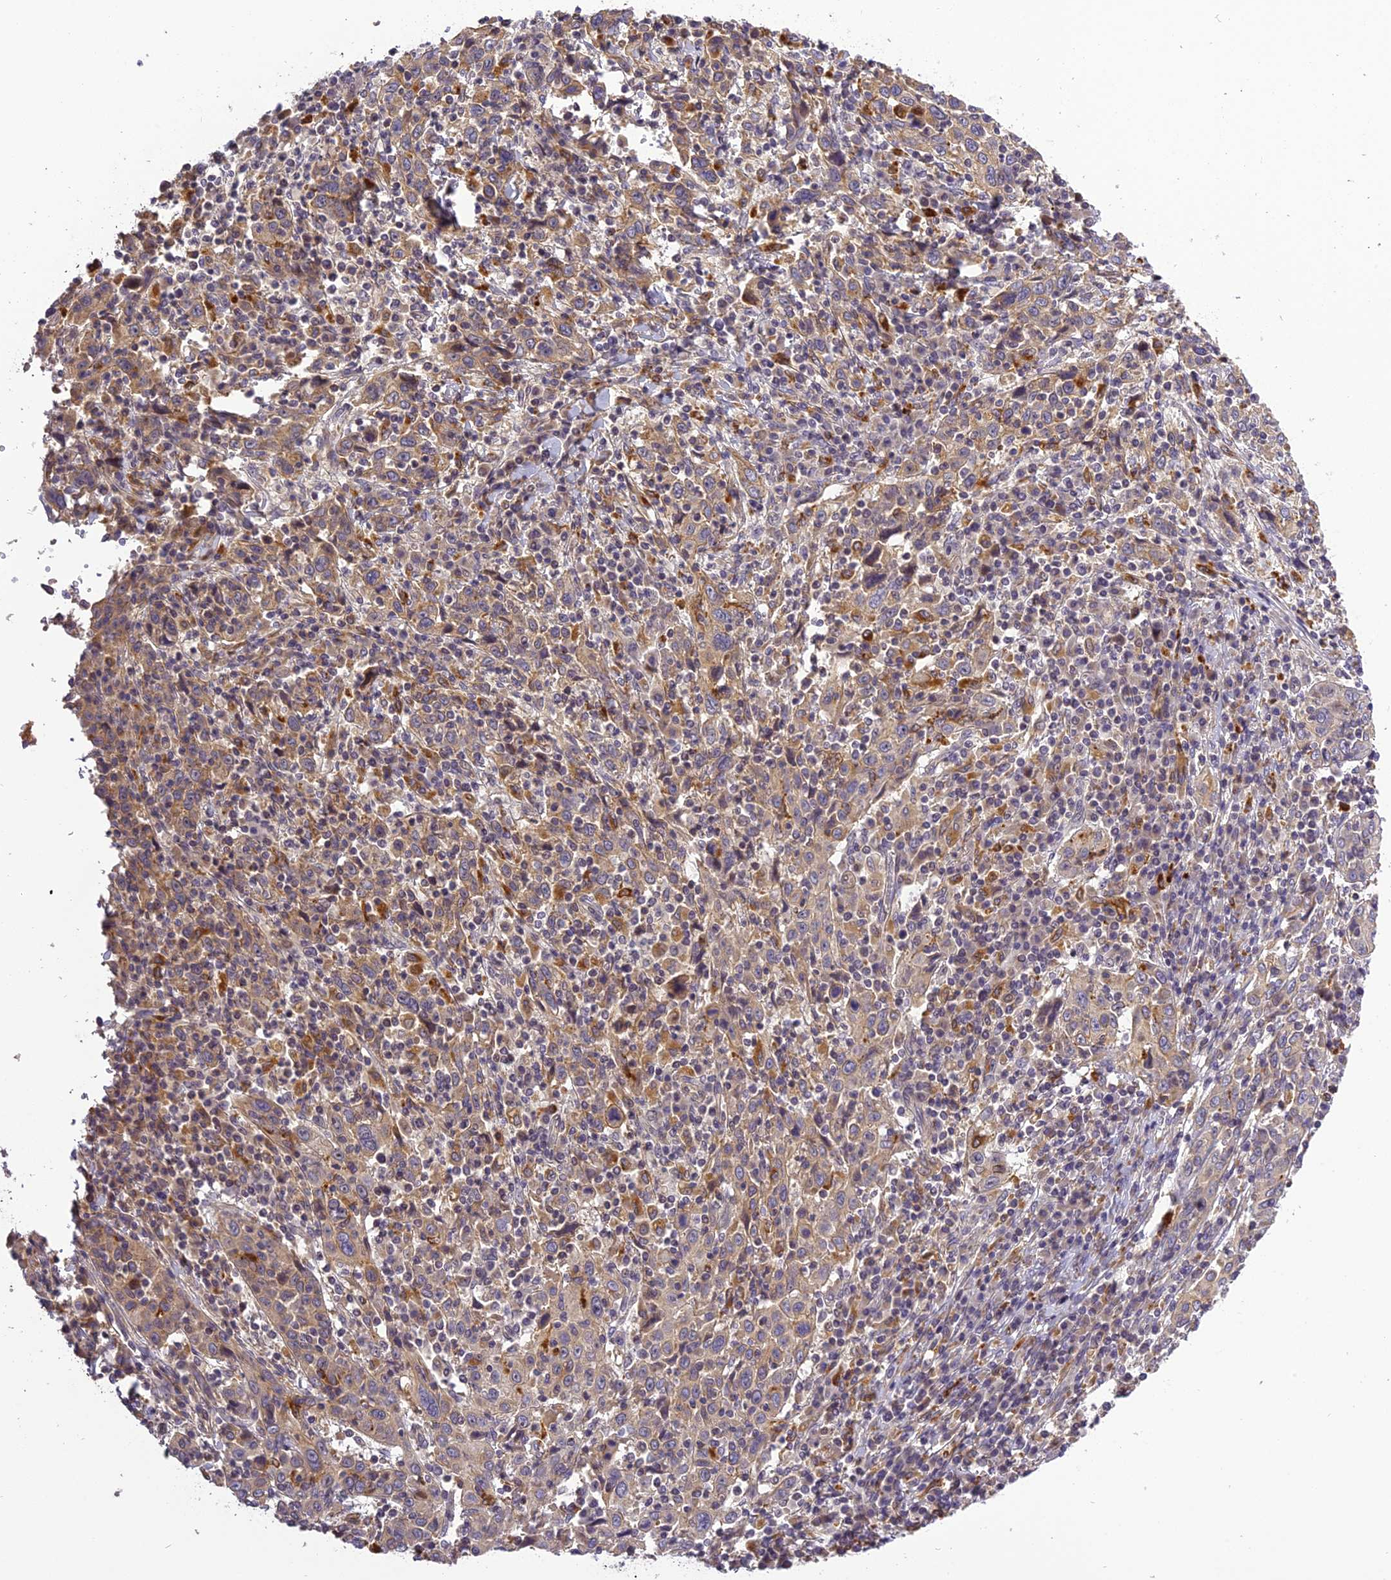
{"staining": {"intensity": "moderate", "quantity": ">75%", "location": "cytoplasmic/membranous"}, "tissue": "cervical cancer", "cell_type": "Tumor cells", "image_type": "cancer", "snomed": [{"axis": "morphology", "description": "Squamous cell carcinoma, NOS"}, {"axis": "topography", "description": "Cervix"}], "caption": "Immunohistochemistry micrograph of neoplastic tissue: human cervical cancer stained using immunohistochemistry (IHC) exhibits medium levels of moderate protein expression localized specifically in the cytoplasmic/membranous of tumor cells, appearing as a cytoplasmic/membranous brown color.", "gene": "FNIP2", "patient": {"sex": "female", "age": 46}}